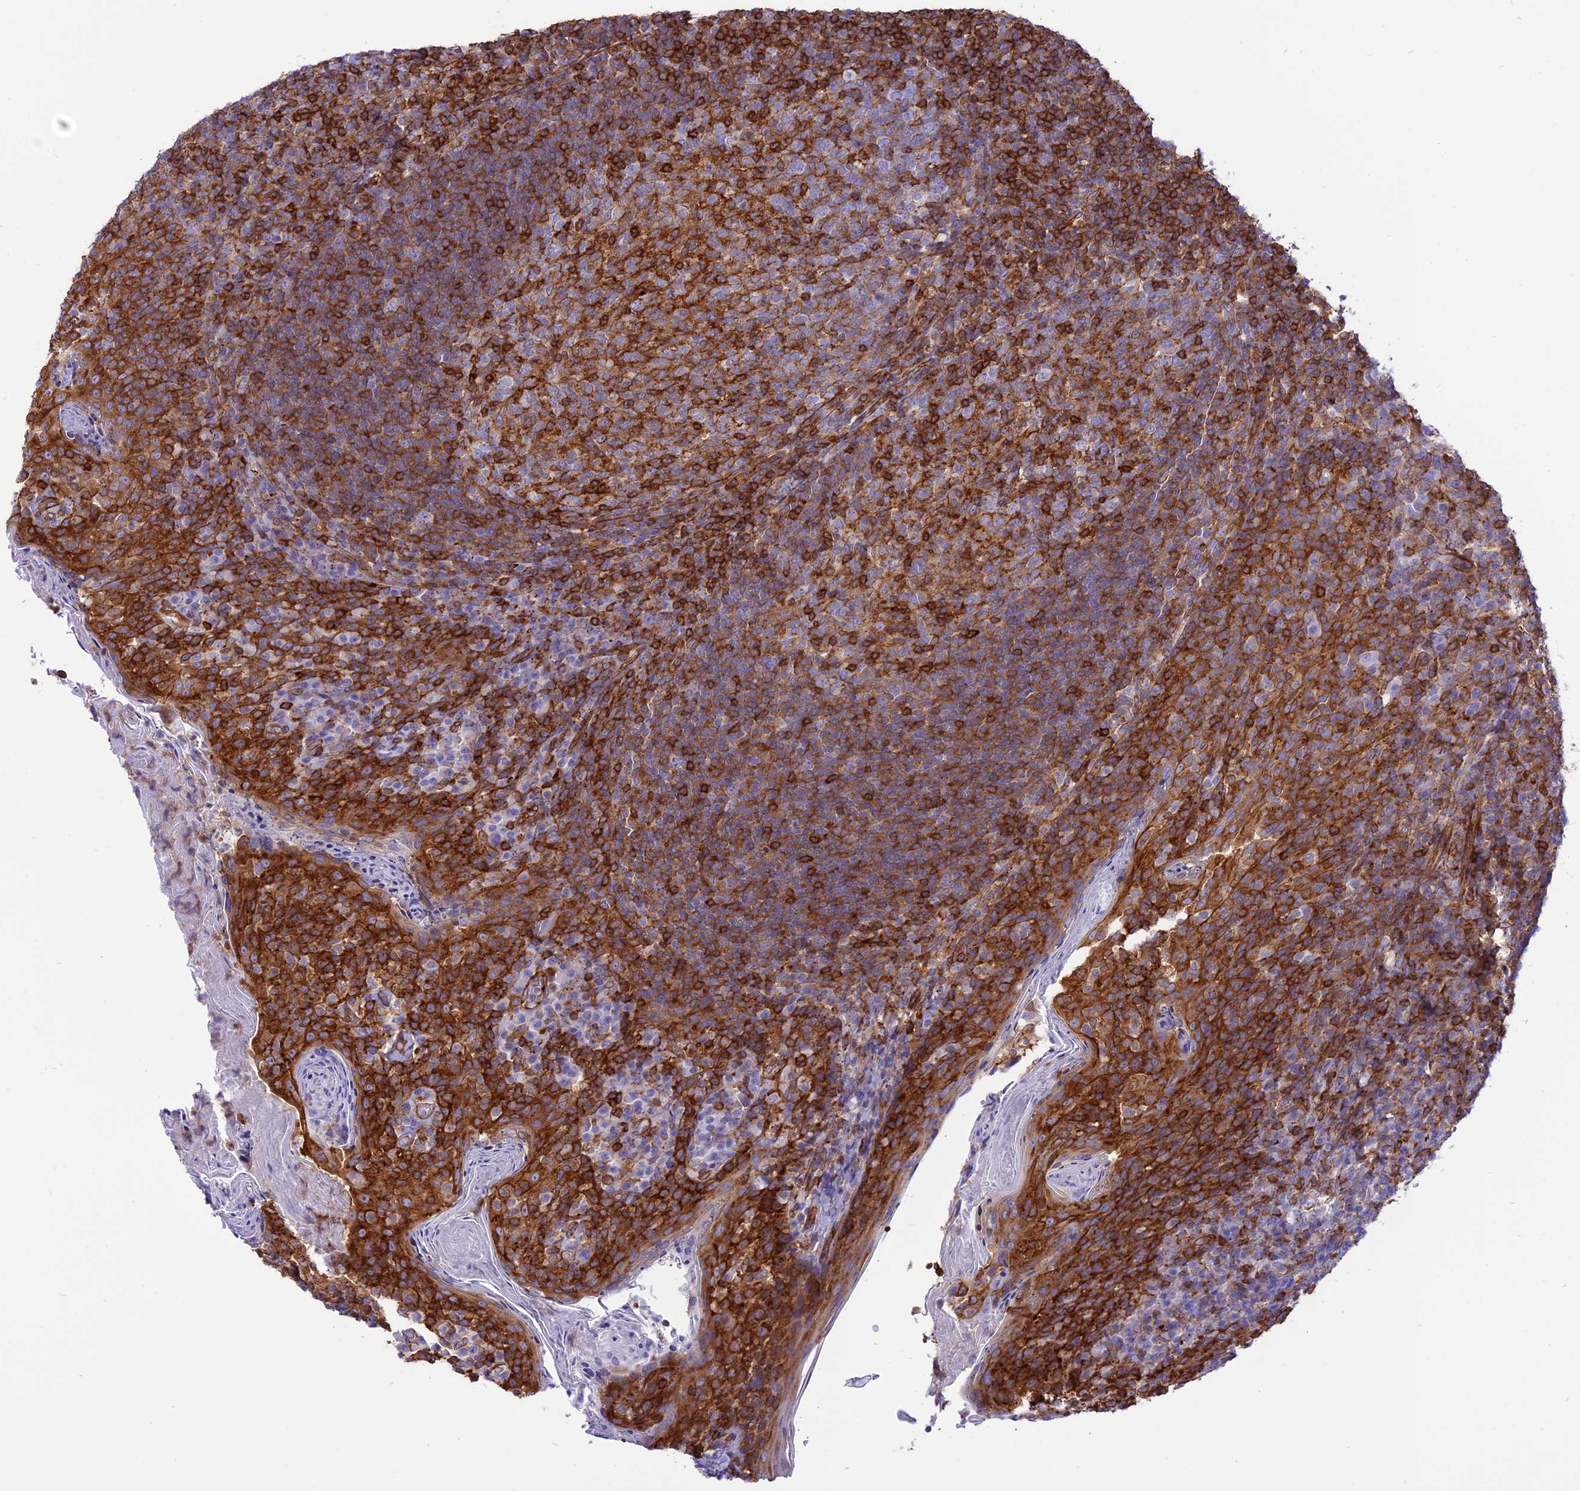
{"staining": {"intensity": "strong", "quantity": "<25%", "location": "cytoplasmic/membranous"}, "tissue": "tonsil", "cell_type": "Germinal center cells", "image_type": "normal", "snomed": [{"axis": "morphology", "description": "Normal tissue, NOS"}, {"axis": "topography", "description": "Tonsil"}], "caption": "Tonsil stained with immunohistochemistry (IHC) demonstrates strong cytoplasmic/membranous positivity in about <25% of germinal center cells.", "gene": "SEPTIN9", "patient": {"sex": "female", "age": 10}}